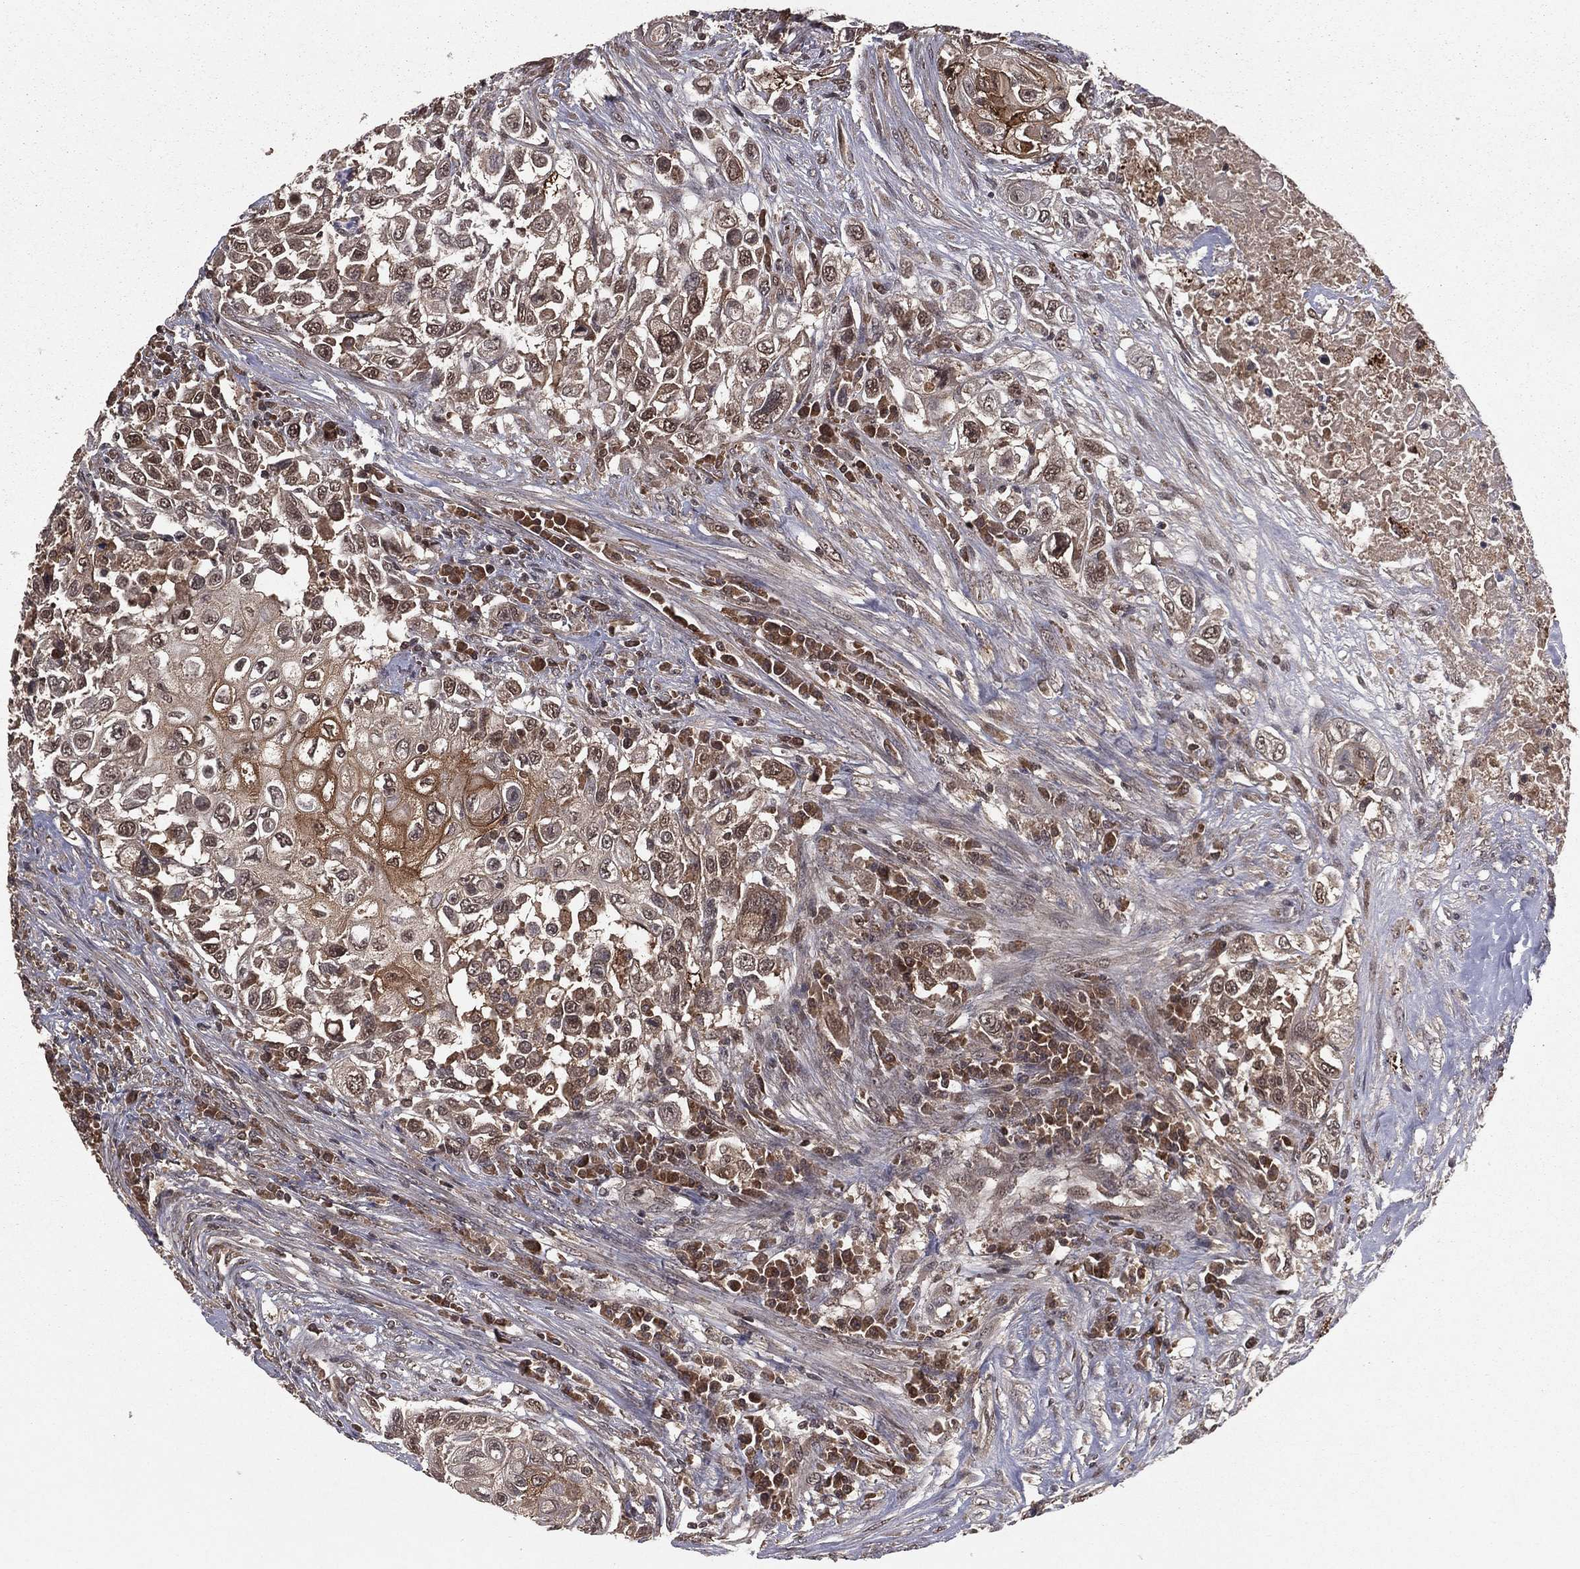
{"staining": {"intensity": "moderate", "quantity": "25%-75%", "location": "cytoplasmic/membranous"}, "tissue": "urothelial cancer", "cell_type": "Tumor cells", "image_type": "cancer", "snomed": [{"axis": "morphology", "description": "Urothelial carcinoma, High grade"}, {"axis": "topography", "description": "Urinary bladder"}], "caption": "High-grade urothelial carcinoma stained for a protein reveals moderate cytoplasmic/membranous positivity in tumor cells. The staining is performed using DAB (3,3'-diaminobenzidine) brown chromogen to label protein expression. The nuclei are counter-stained blue using hematoxylin.", "gene": "ZDHHC15", "patient": {"sex": "female", "age": 56}}